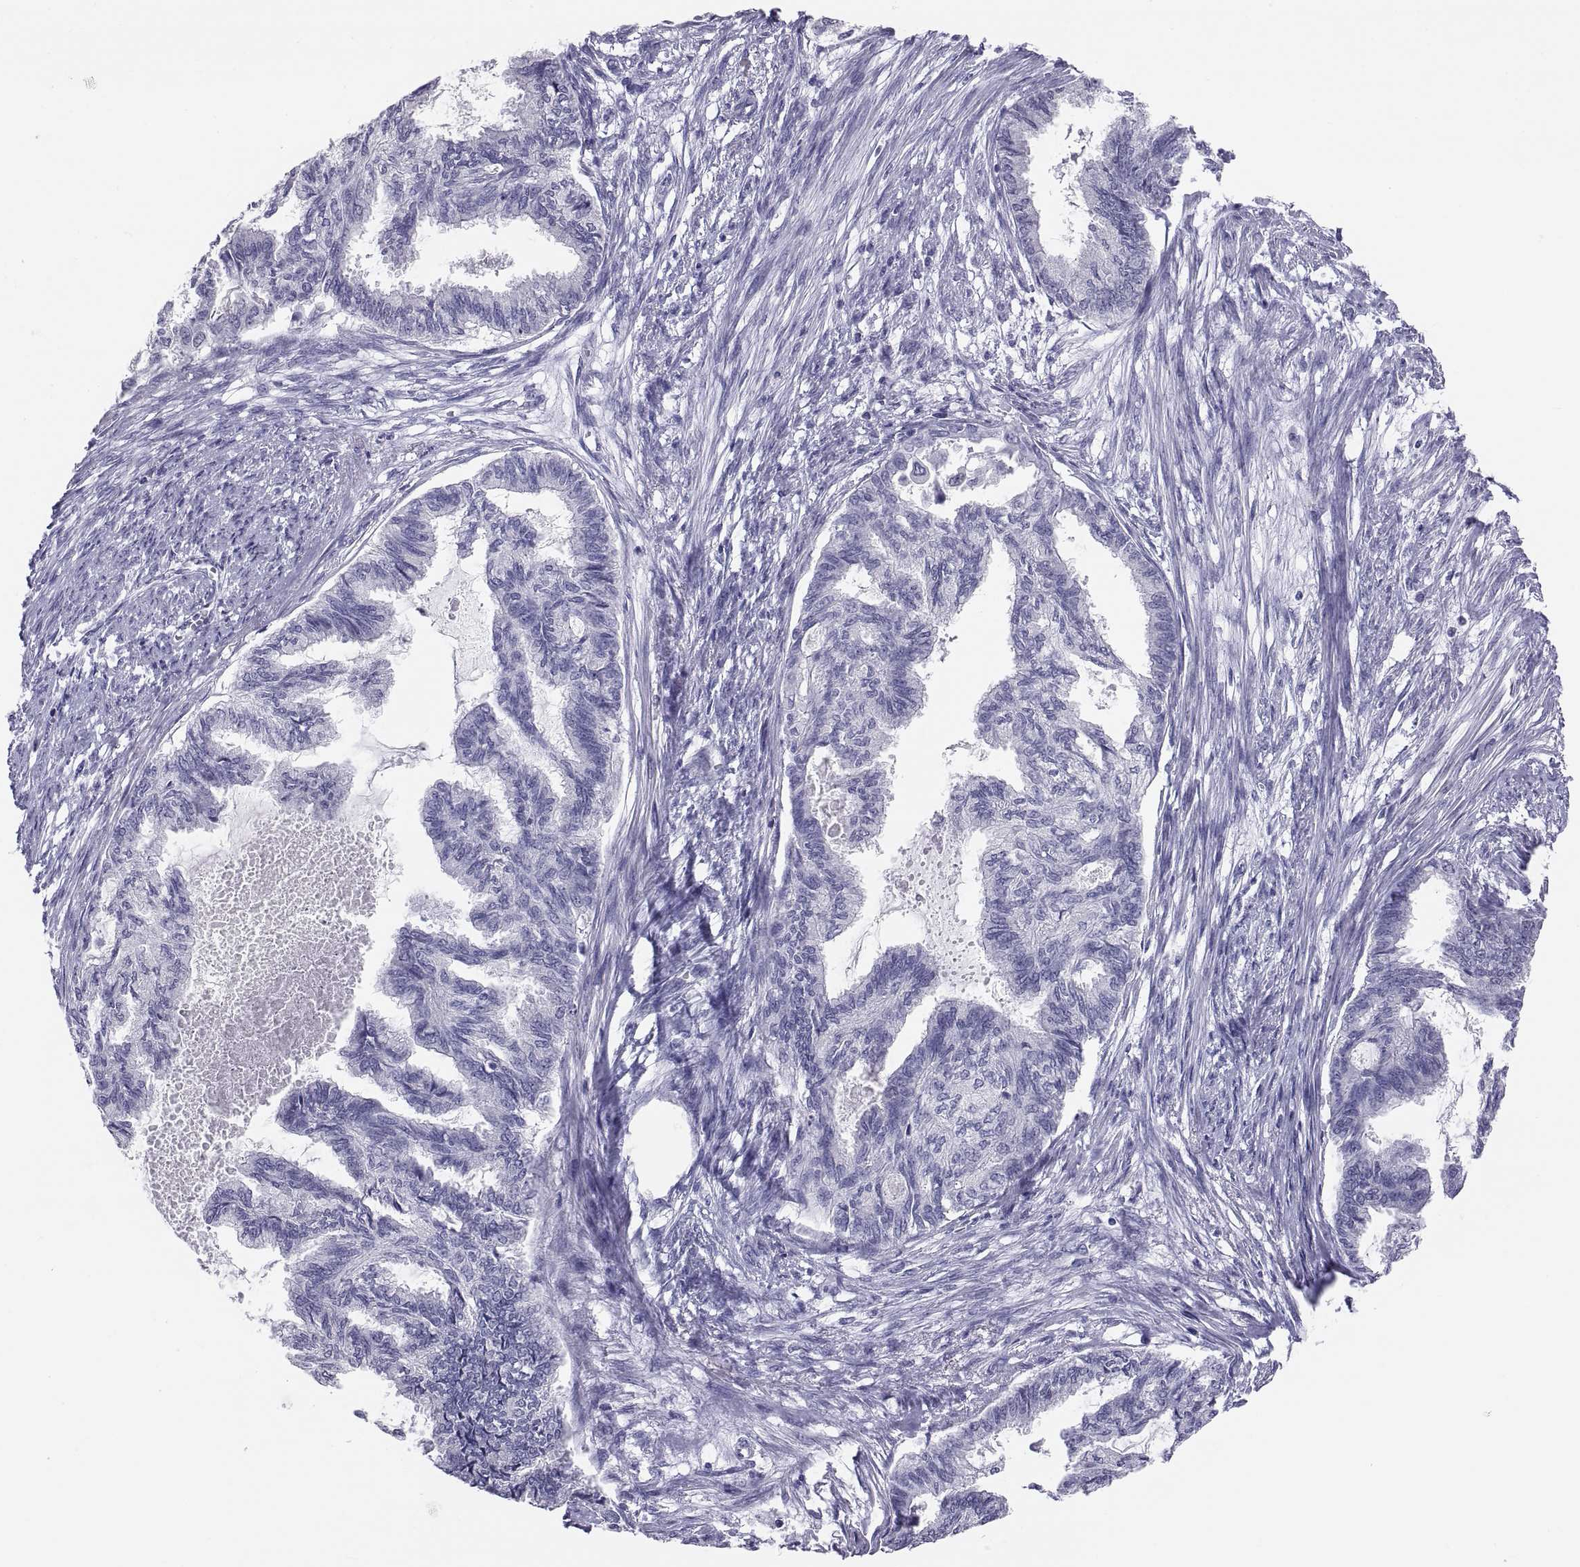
{"staining": {"intensity": "negative", "quantity": "none", "location": "none"}, "tissue": "endometrial cancer", "cell_type": "Tumor cells", "image_type": "cancer", "snomed": [{"axis": "morphology", "description": "Adenocarcinoma, NOS"}, {"axis": "topography", "description": "Endometrium"}], "caption": "Adenocarcinoma (endometrial) was stained to show a protein in brown. There is no significant expression in tumor cells.", "gene": "FAM170A", "patient": {"sex": "female", "age": 86}}